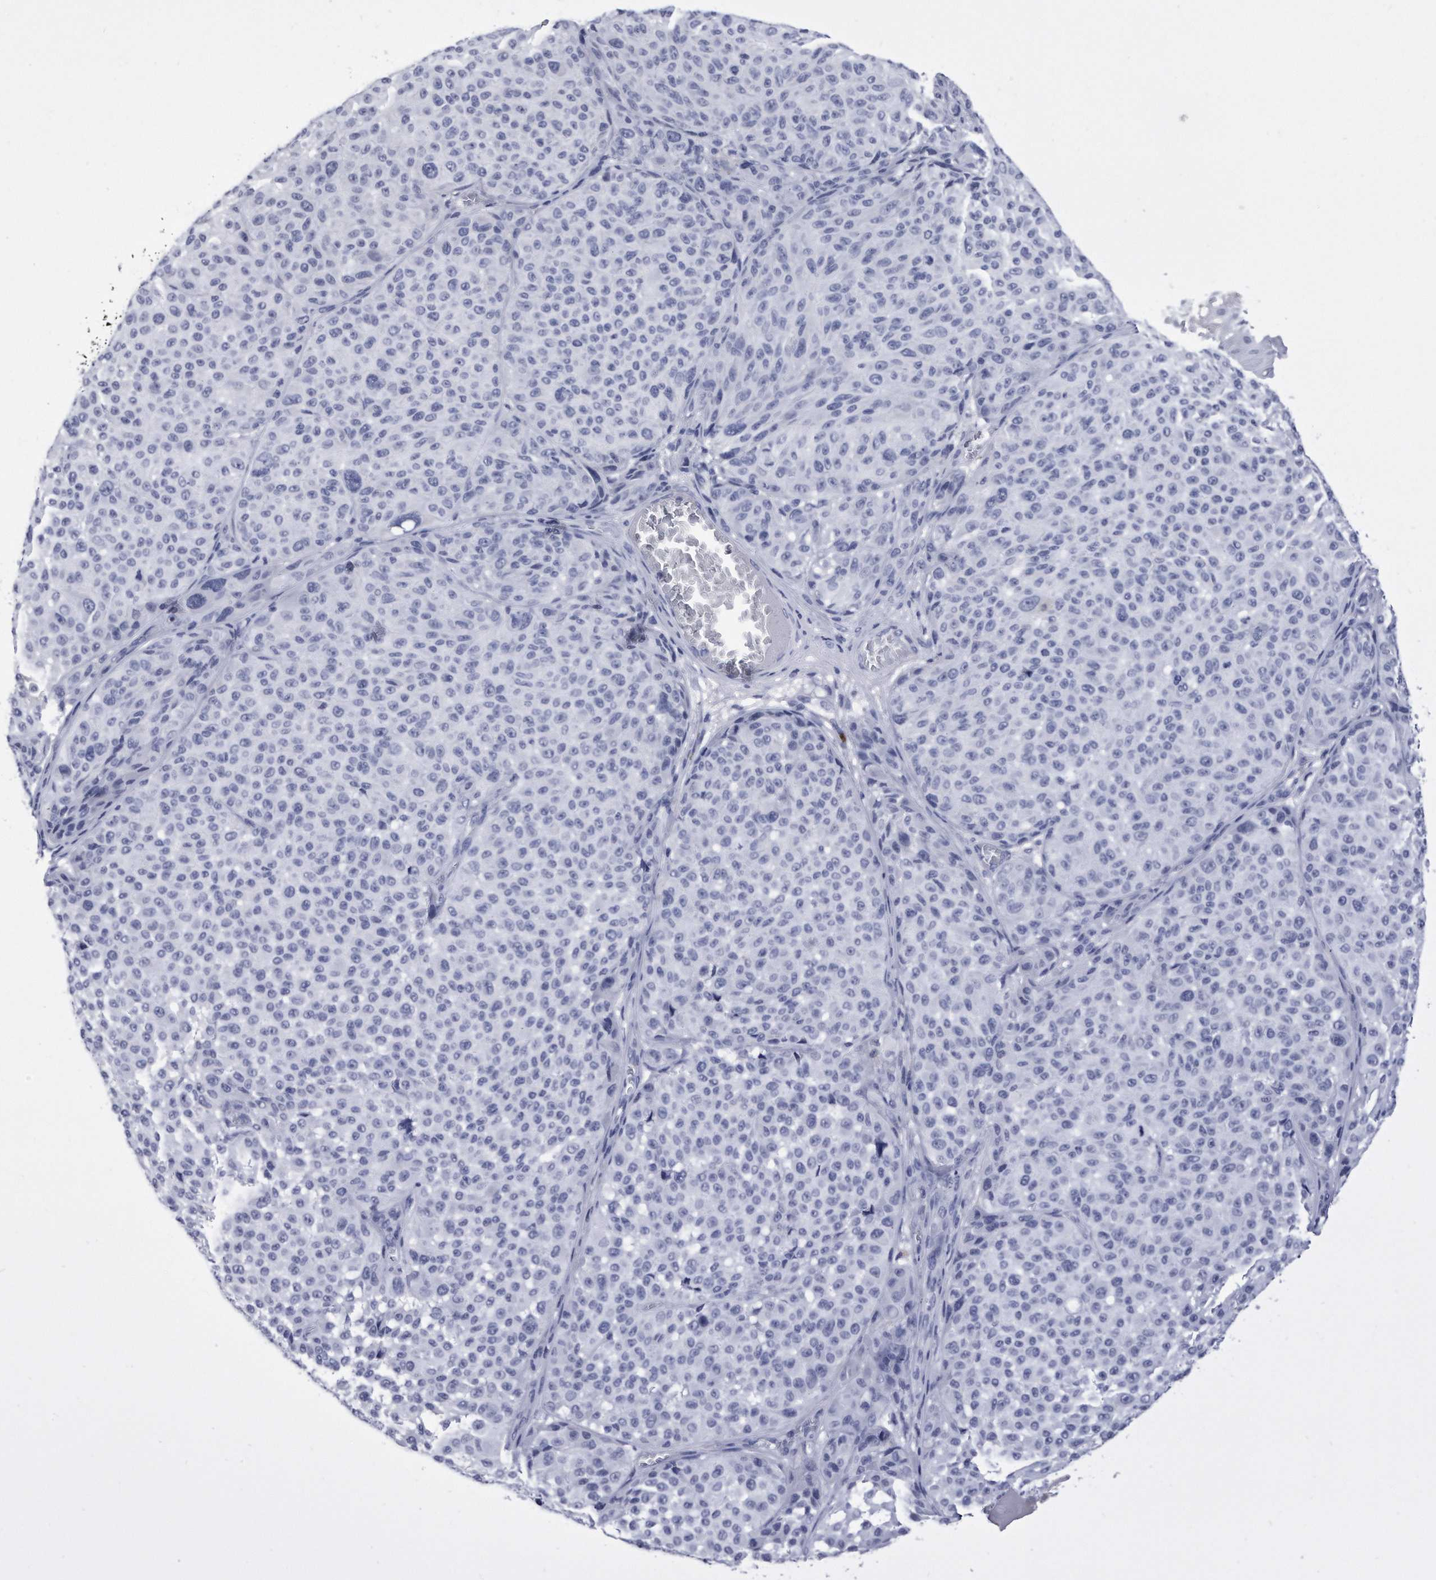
{"staining": {"intensity": "negative", "quantity": "none", "location": "none"}, "tissue": "melanoma", "cell_type": "Tumor cells", "image_type": "cancer", "snomed": [{"axis": "morphology", "description": "Malignant melanoma, NOS"}, {"axis": "topography", "description": "Skin"}], "caption": "DAB (3,3'-diaminobenzidine) immunohistochemical staining of human melanoma shows no significant positivity in tumor cells.", "gene": "KCTD8", "patient": {"sex": "male", "age": 83}}